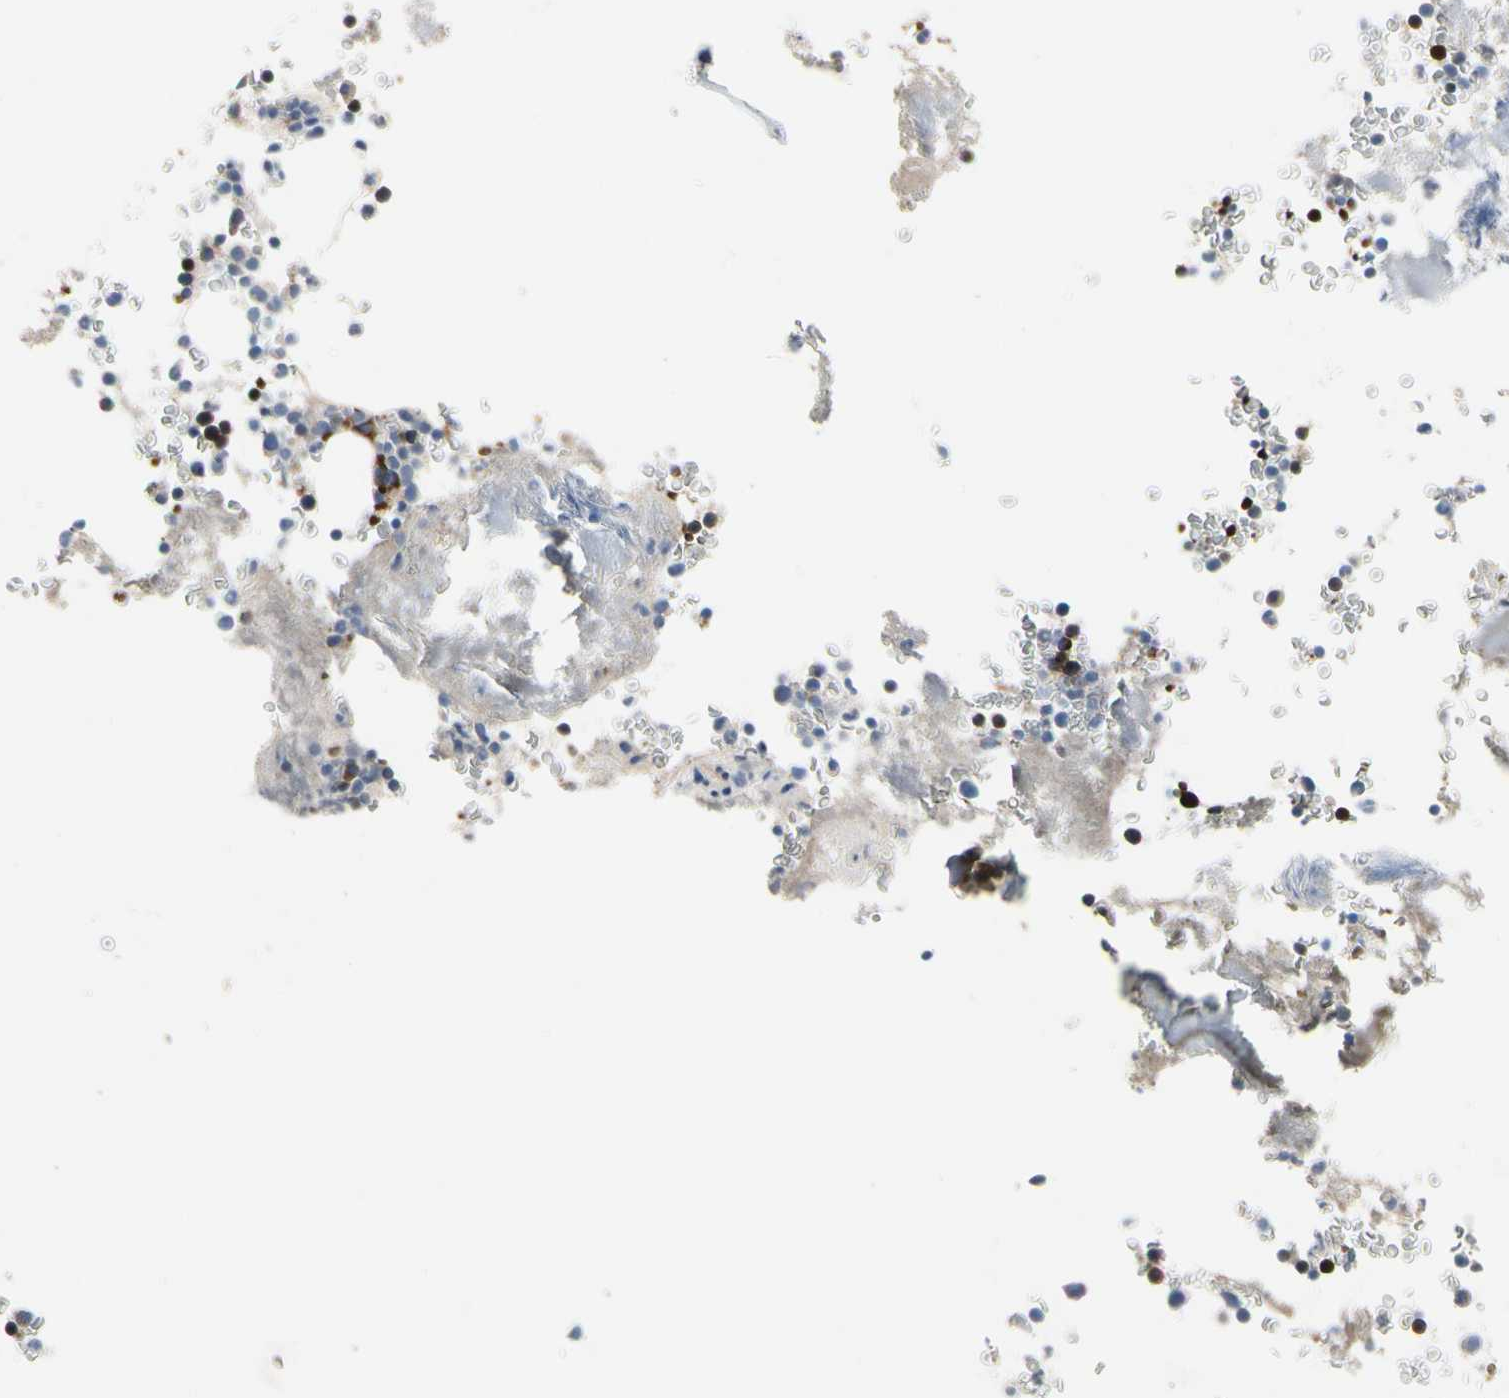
{"staining": {"intensity": "strong", "quantity": "<25%", "location": "cytoplasmic/membranous"}, "tissue": "bone marrow", "cell_type": "Hematopoietic cells", "image_type": "normal", "snomed": [{"axis": "morphology", "description": "Normal tissue, NOS"}, {"axis": "topography", "description": "Bone marrow"}], "caption": "Immunohistochemistry (IHC) (DAB (3,3'-diaminobenzidine)) staining of normal bone marrow reveals strong cytoplasmic/membranous protein positivity in about <25% of hematopoietic cells.", "gene": "RETSAT", "patient": {"sex": "male"}}